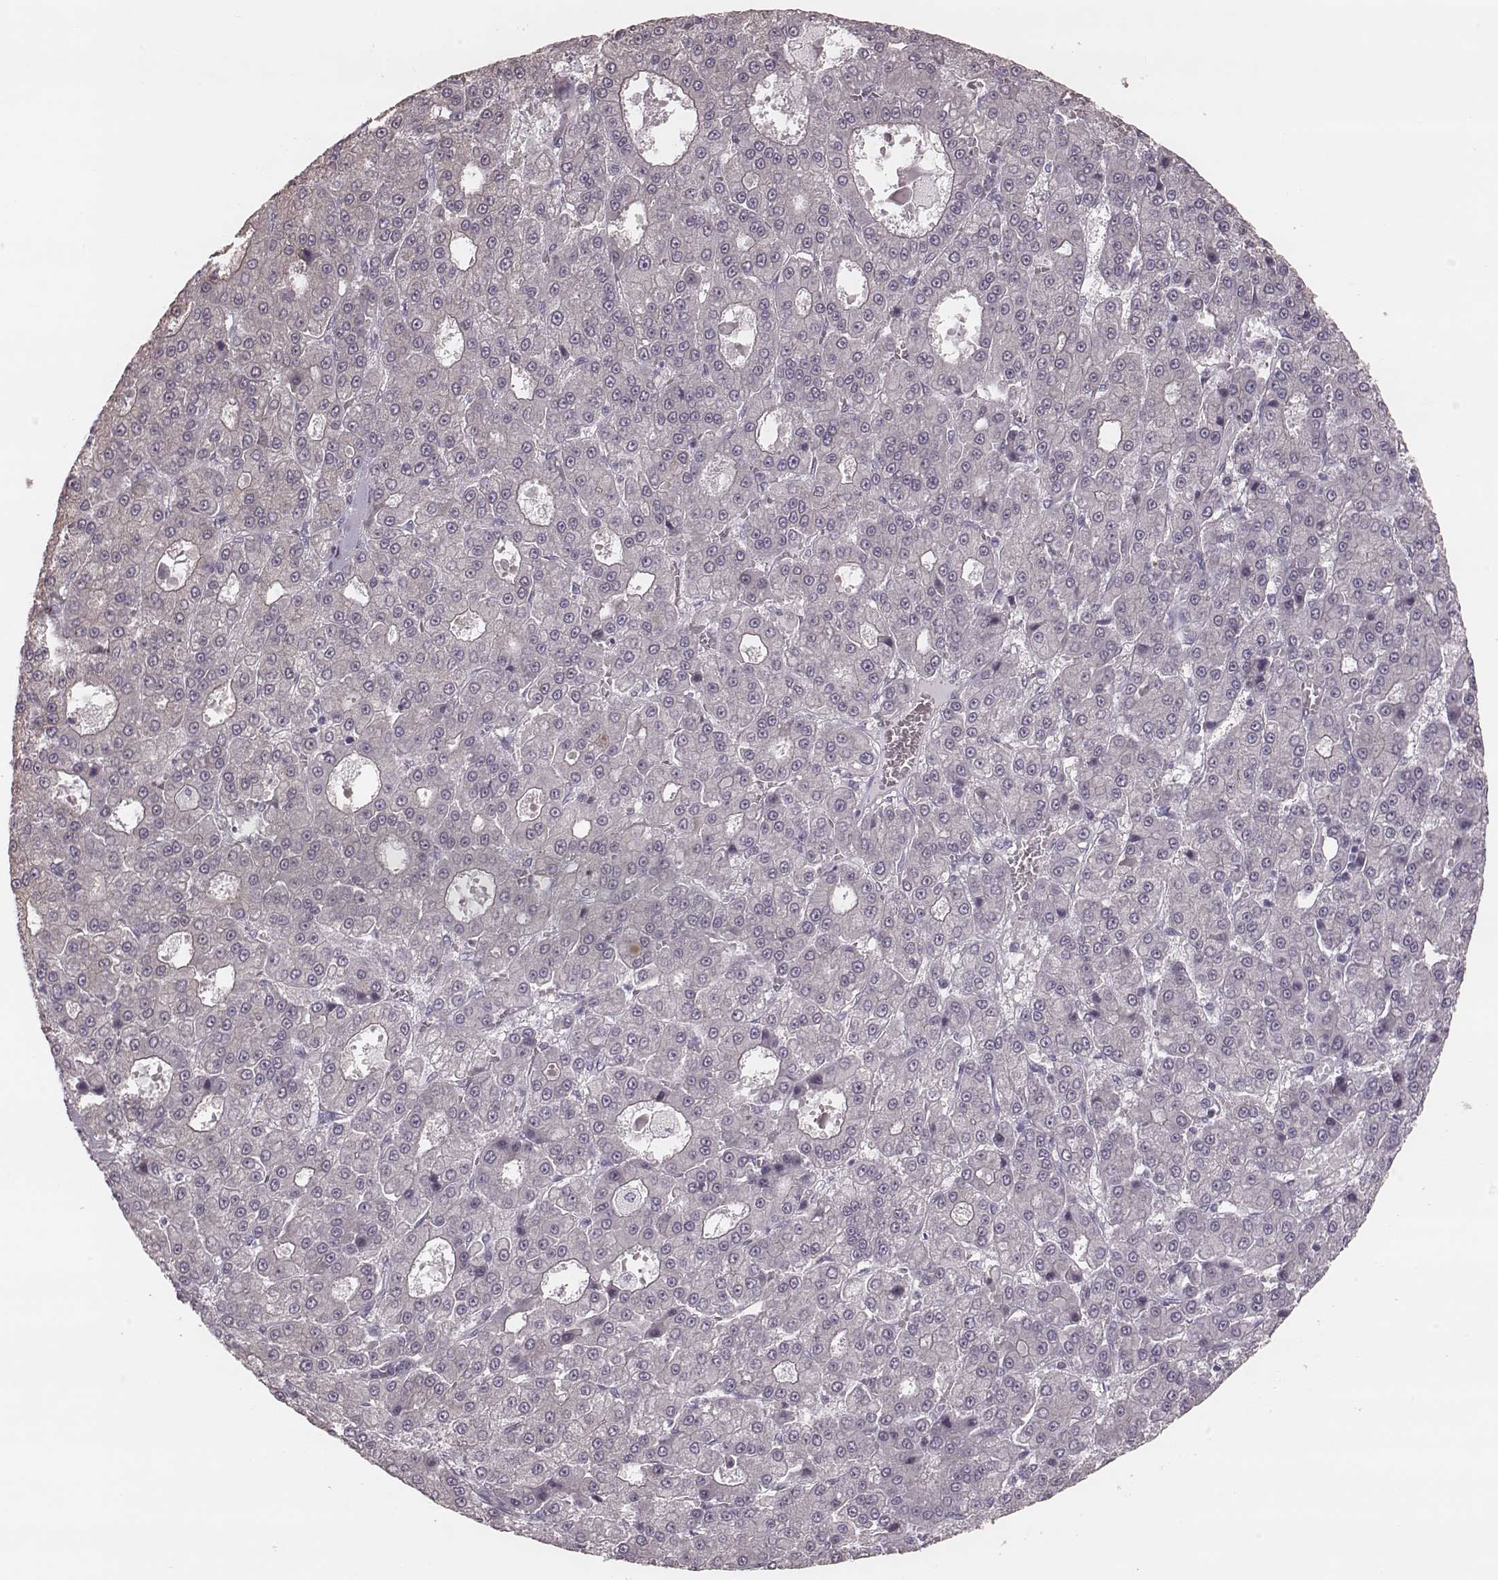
{"staining": {"intensity": "negative", "quantity": "none", "location": "none"}, "tissue": "liver cancer", "cell_type": "Tumor cells", "image_type": "cancer", "snomed": [{"axis": "morphology", "description": "Carcinoma, Hepatocellular, NOS"}, {"axis": "topography", "description": "Liver"}], "caption": "A micrograph of human liver hepatocellular carcinoma is negative for staining in tumor cells.", "gene": "KRT74", "patient": {"sex": "male", "age": 70}}